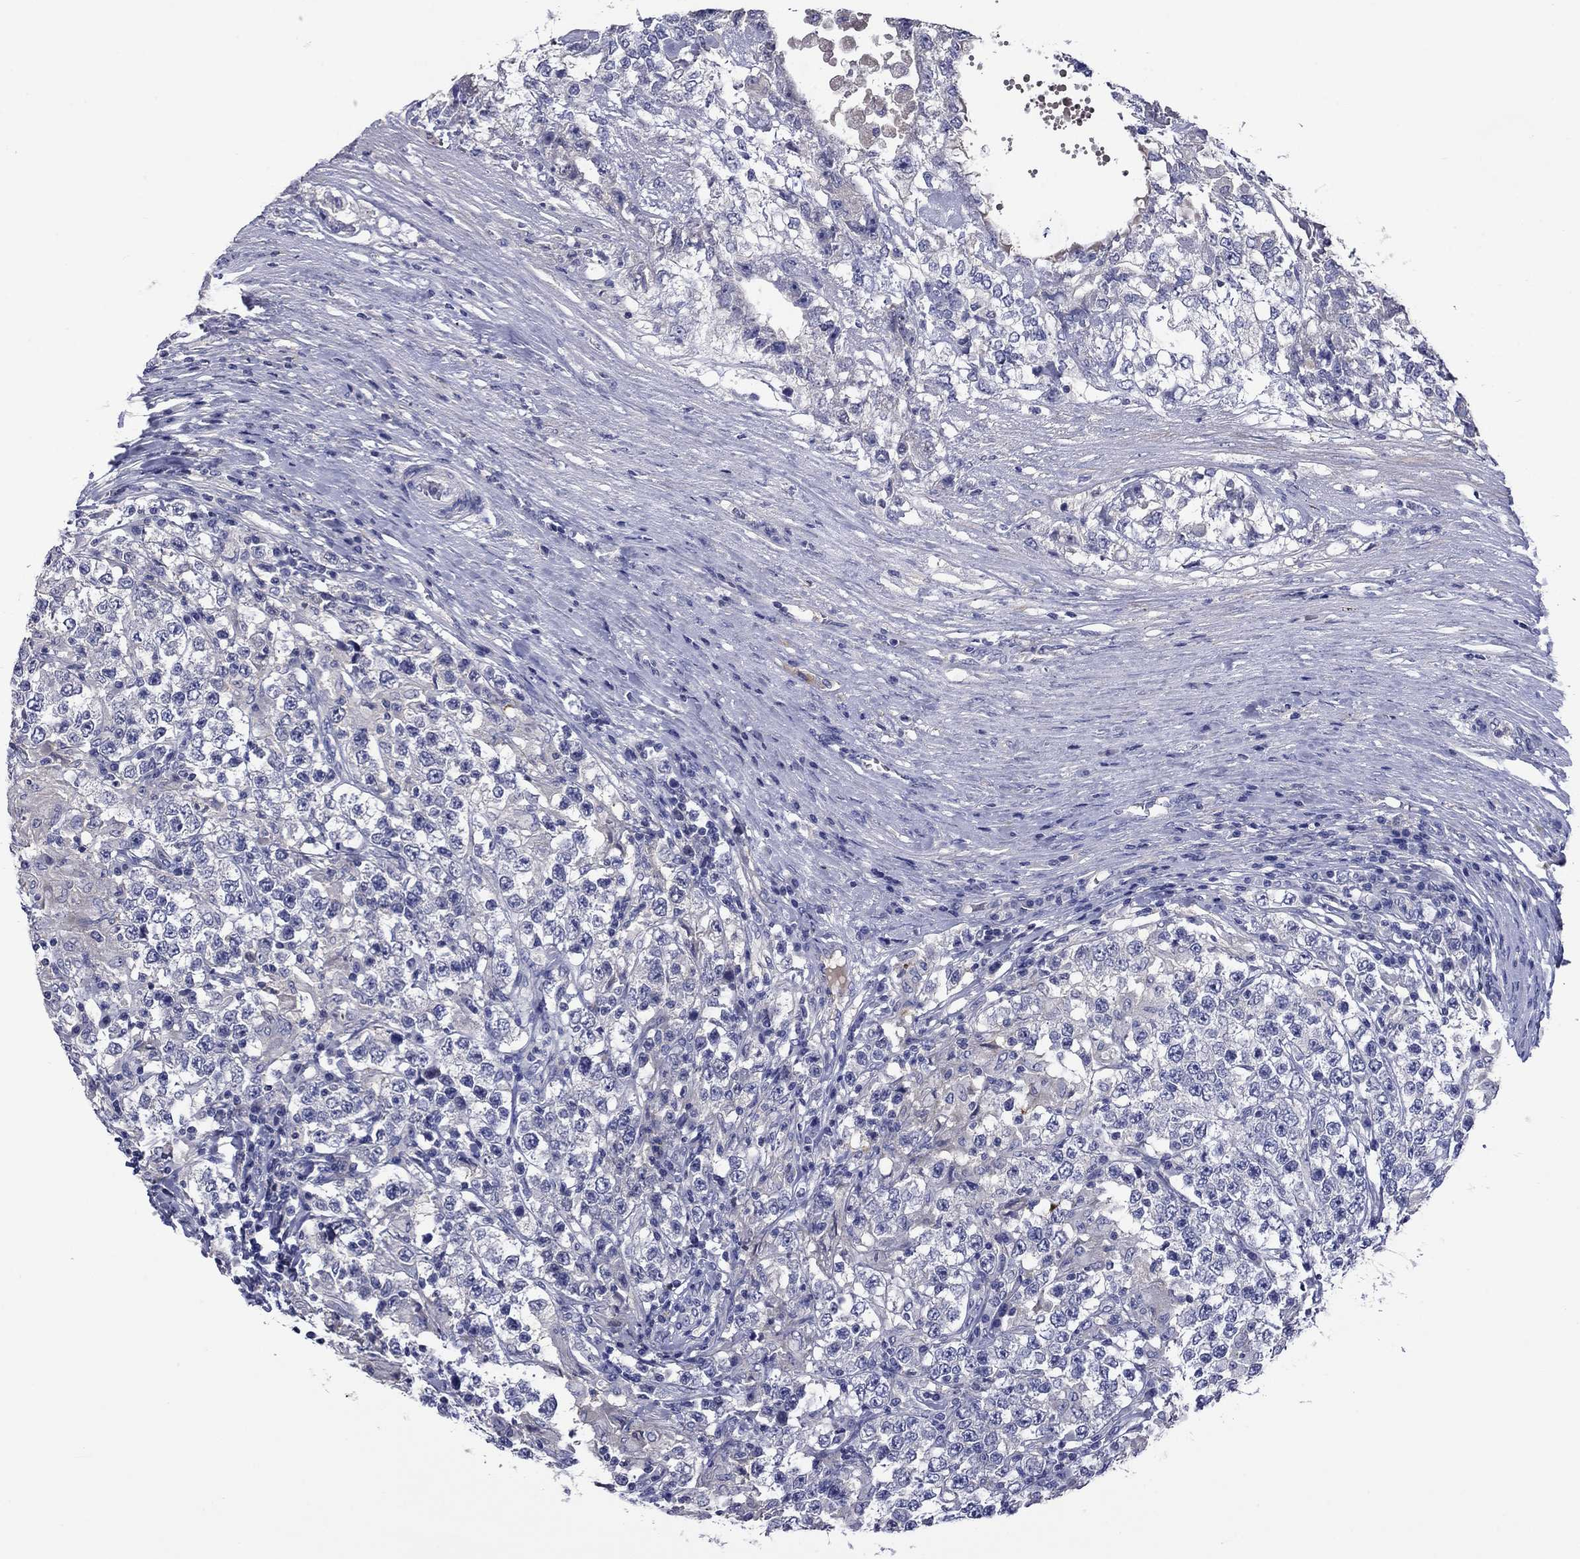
{"staining": {"intensity": "negative", "quantity": "none", "location": "none"}, "tissue": "testis cancer", "cell_type": "Tumor cells", "image_type": "cancer", "snomed": [{"axis": "morphology", "description": "Seminoma, NOS"}, {"axis": "morphology", "description": "Carcinoma, Embryonal, NOS"}, {"axis": "topography", "description": "Testis"}], "caption": "This is an immunohistochemistry image of testis cancer (seminoma). There is no positivity in tumor cells.", "gene": "CNDP1", "patient": {"sex": "male", "age": 41}}